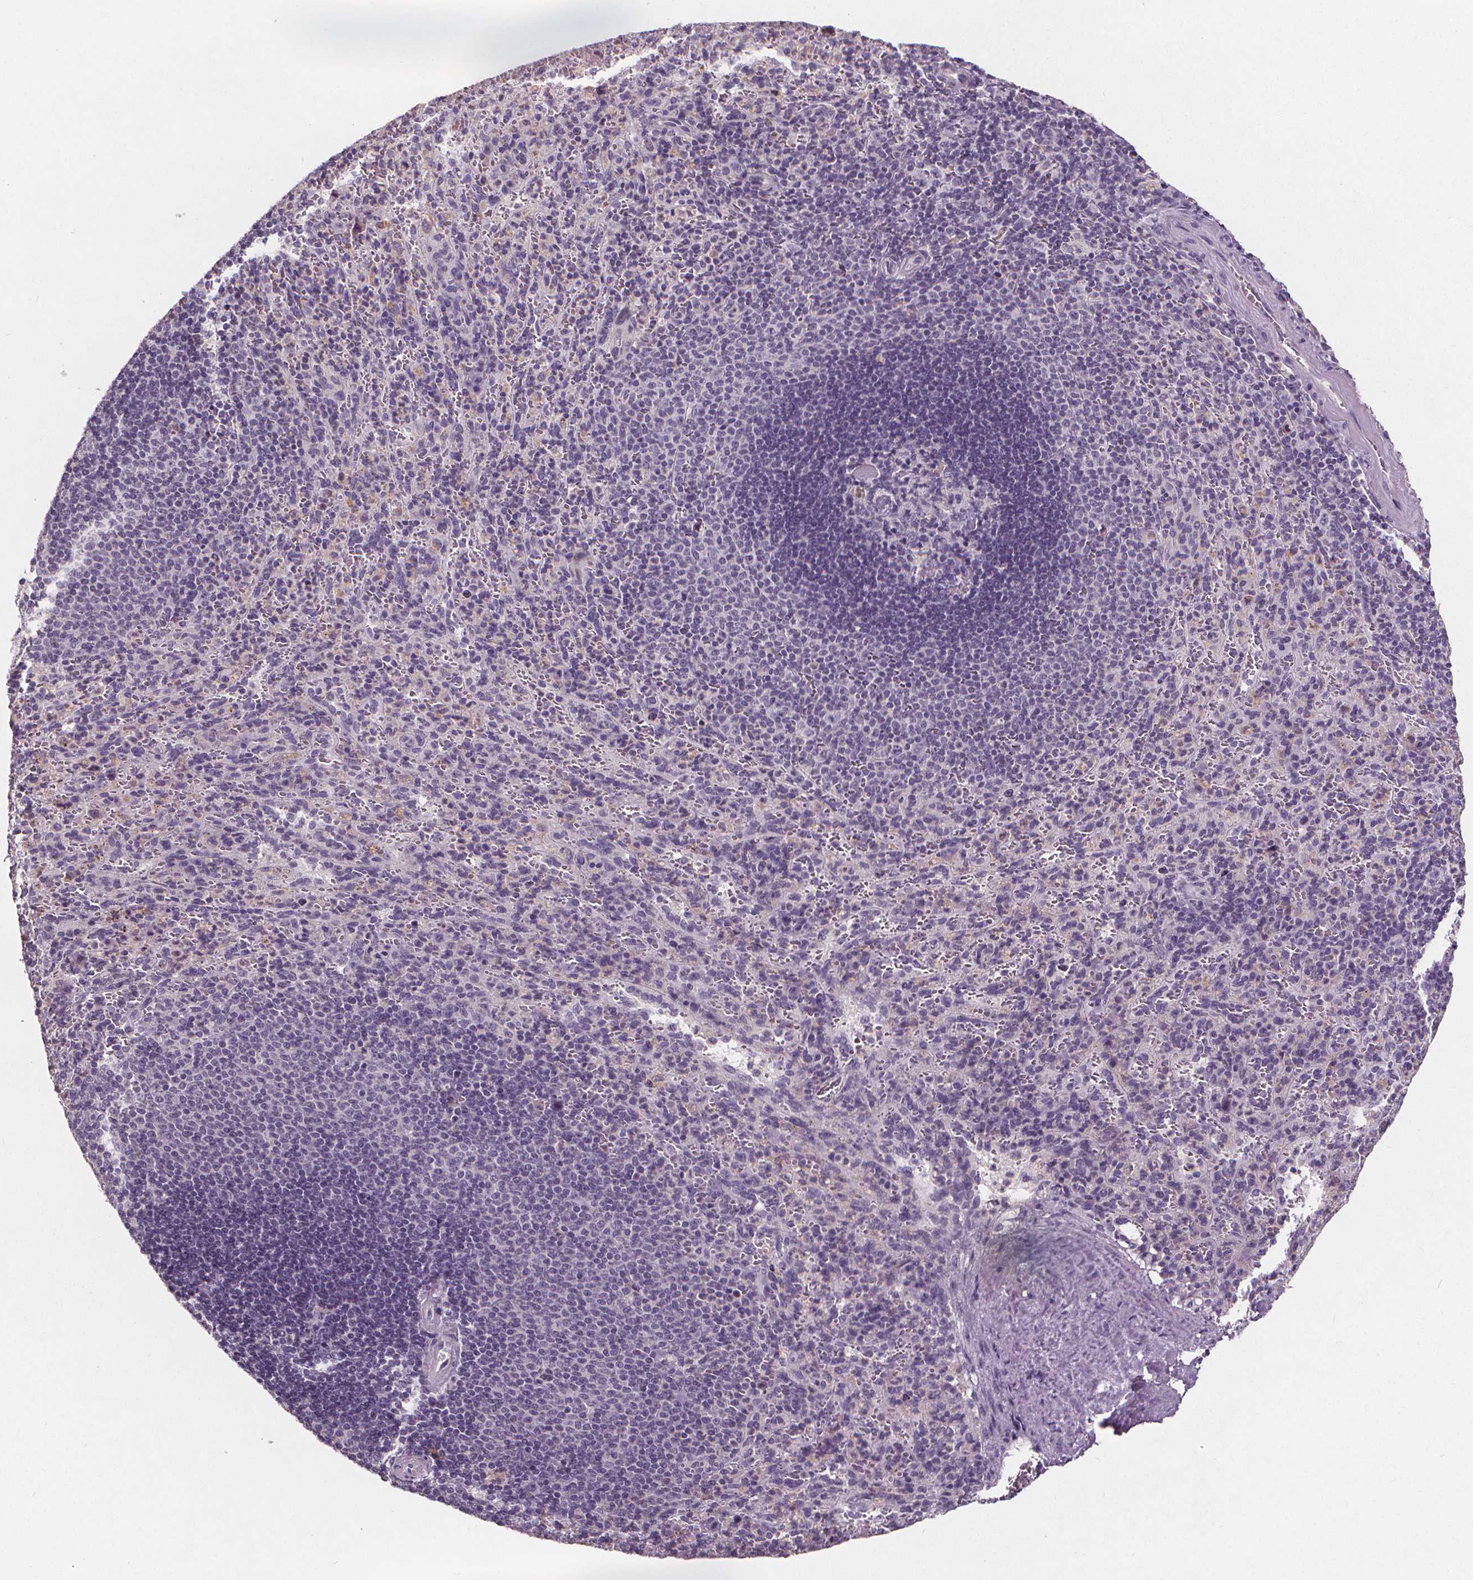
{"staining": {"intensity": "negative", "quantity": "none", "location": "none"}, "tissue": "spleen", "cell_type": "Cells in red pulp", "image_type": "normal", "snomed": [{"axis": "morphology", "description": "Normal tissue, NOS"}, {"axis": "topography", "description": "Spleen"}], "caption": "DAB (3,3'-diaminobenzidine) immunohistochemical staining of unremarkable human spleen displays no significant positivity in cells in red pulp.", "gene": "ATP6V1D", "patient": {"sex": "male", "age": 57}}